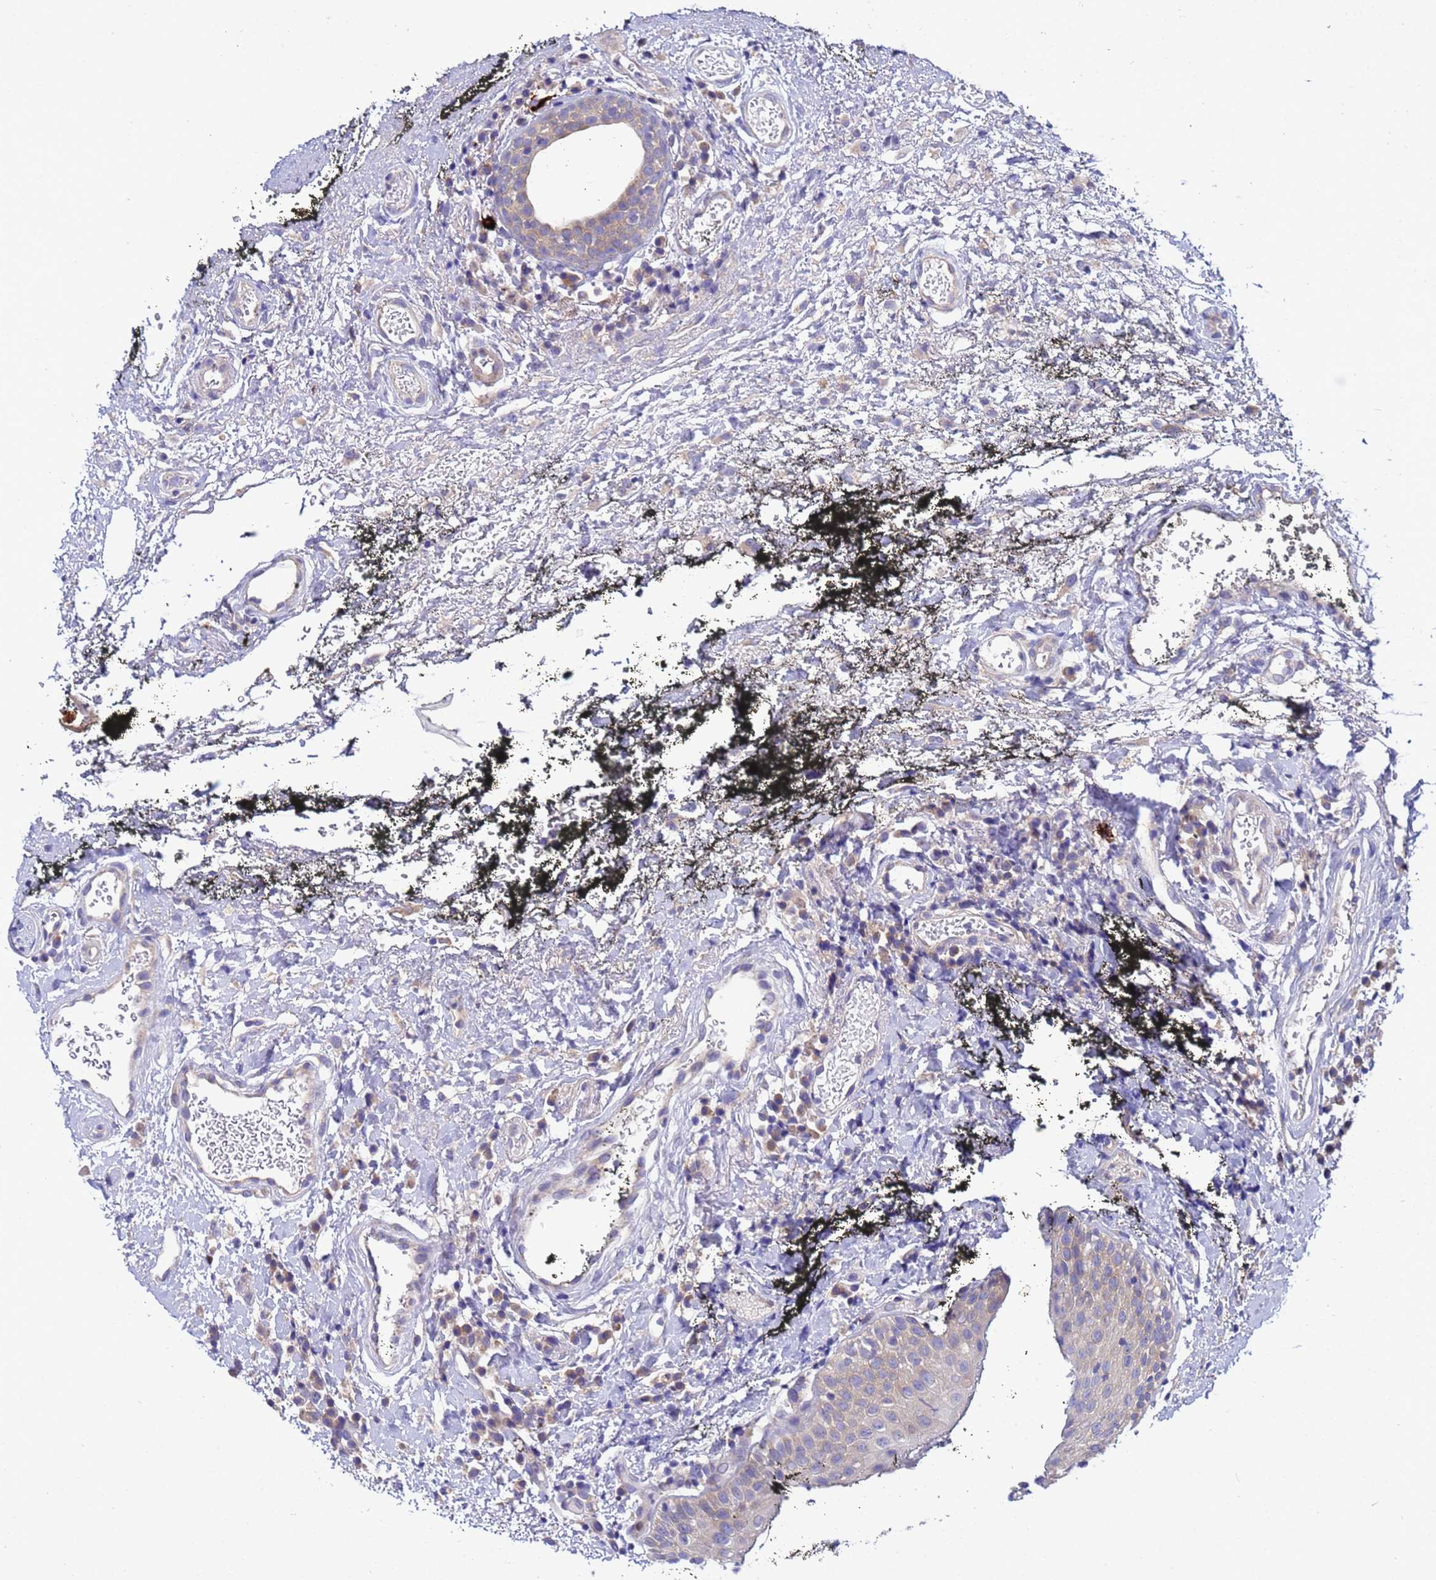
{"staining": {"intensity": "weak", "quantity": ">75%", "location": "cytoplasmic/membranous"}, "tissue": "oral mucosa", "cell_type": "Squamous epithelial cells", "image_type": "normal", "snomed": [{"axis": "morphology", "description": "Normal tissue, NOS"}, {"axis": "topography", "description": "Oral tissue"}], "caption": "This is a micrograph of immunohistochemistry staining of normal oral mucosa, which shows weak positivity in the cytoplasmic/membranous of squamous epithelial cells.", "gene": "RC3H2", "patient": {"sex": "male", "age": 74}}